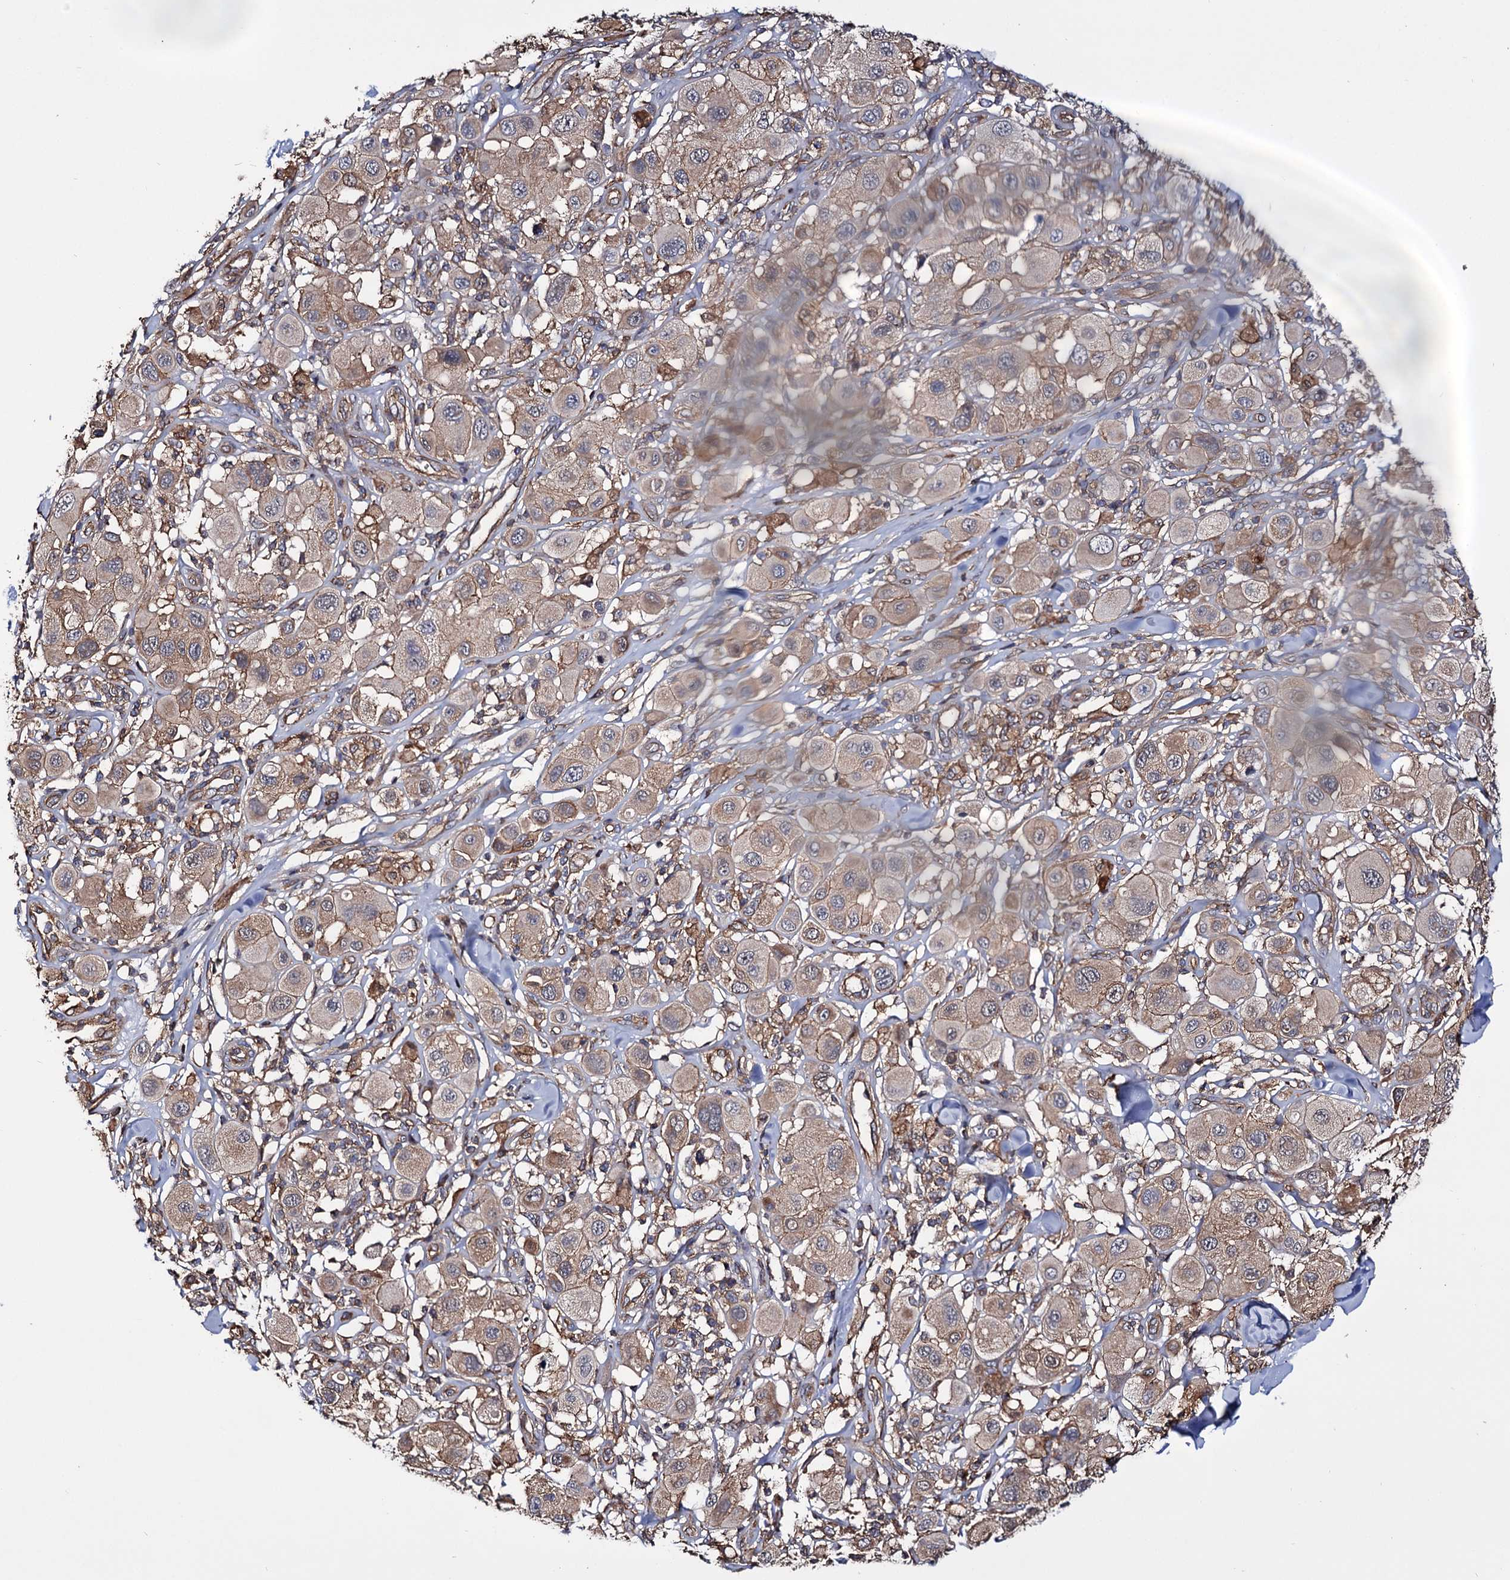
{"staining": {"intensity": "weak", "quantity": "25%-75%", "location": "cytoplasmic/membranous"}, "tissue": "melanoma", "cell_type": "Tumor cells", "image_type": "cancer", "snomed": [{"axis": "morphology", "description": "Malignant melanoma, Metastatic site"}, {"axis": "topography", "description": "Skin"}], "caption": "IHC of melanoma reveals low levels of weak cytoplasmic/membranous staining in approximately 25%-75% of tumor cells.", "gene": "IDI1", "patient": {"sex": "male", "age": 41}}